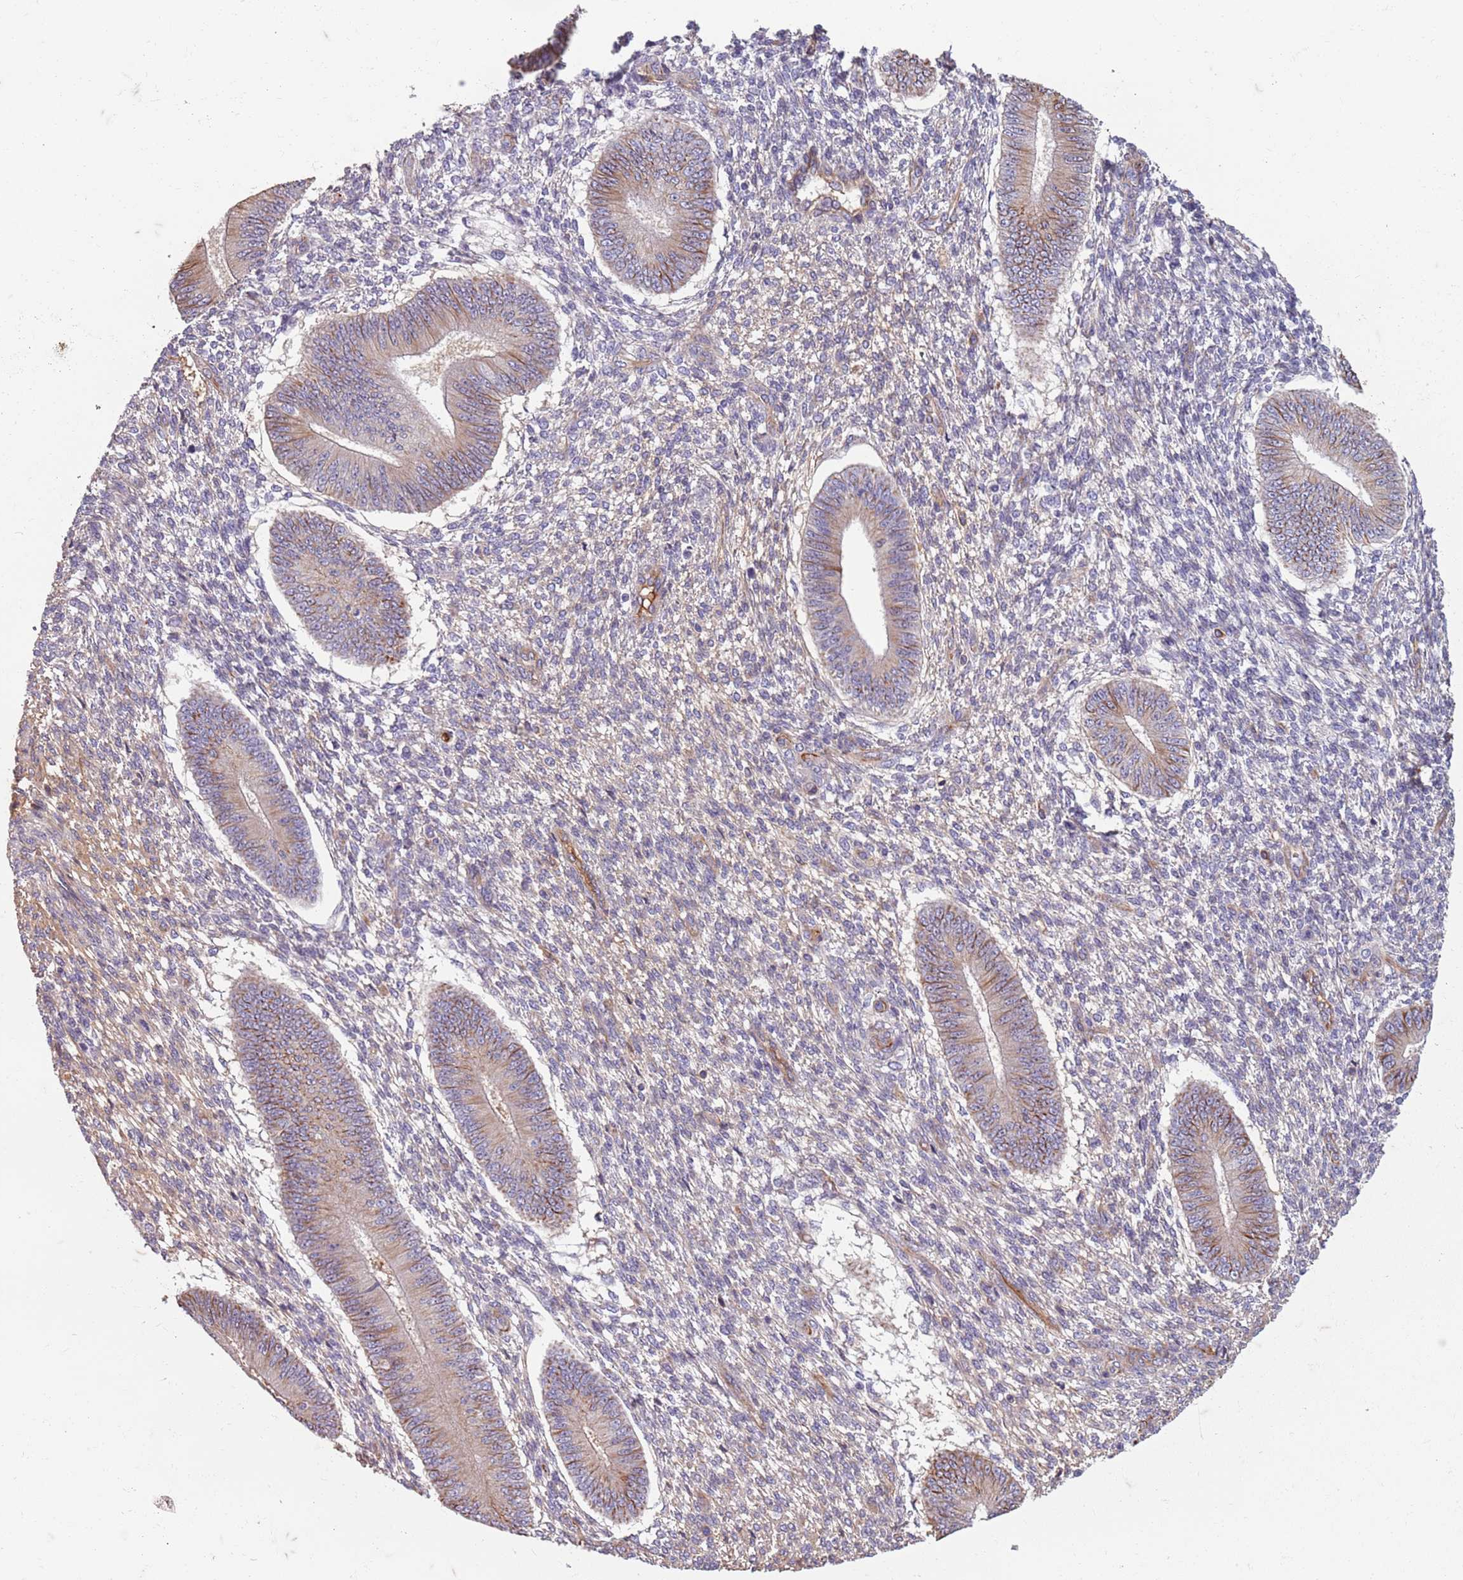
{"staining": {"intensity": "moderate", "quantity": "25%-75%", "location": "cytoplasmic/membranous"}, "tissue": "endometrium", "cell_type": "Cells in endometrial stroma", "image_type": "normal", "snomed": [{"axis": "morphology", "description": "Normal tissue, NOS"}, {"axis": "topography", "description": "Endometrium"}], "caption": "Endometrium stained with IHC exhibits moderate cytoplasmic/membranous staining in about 25%-75% of cells in endometrial stroma.", "gene": "TAS2R38", "patient": {"sex": "female", "age": 49}}